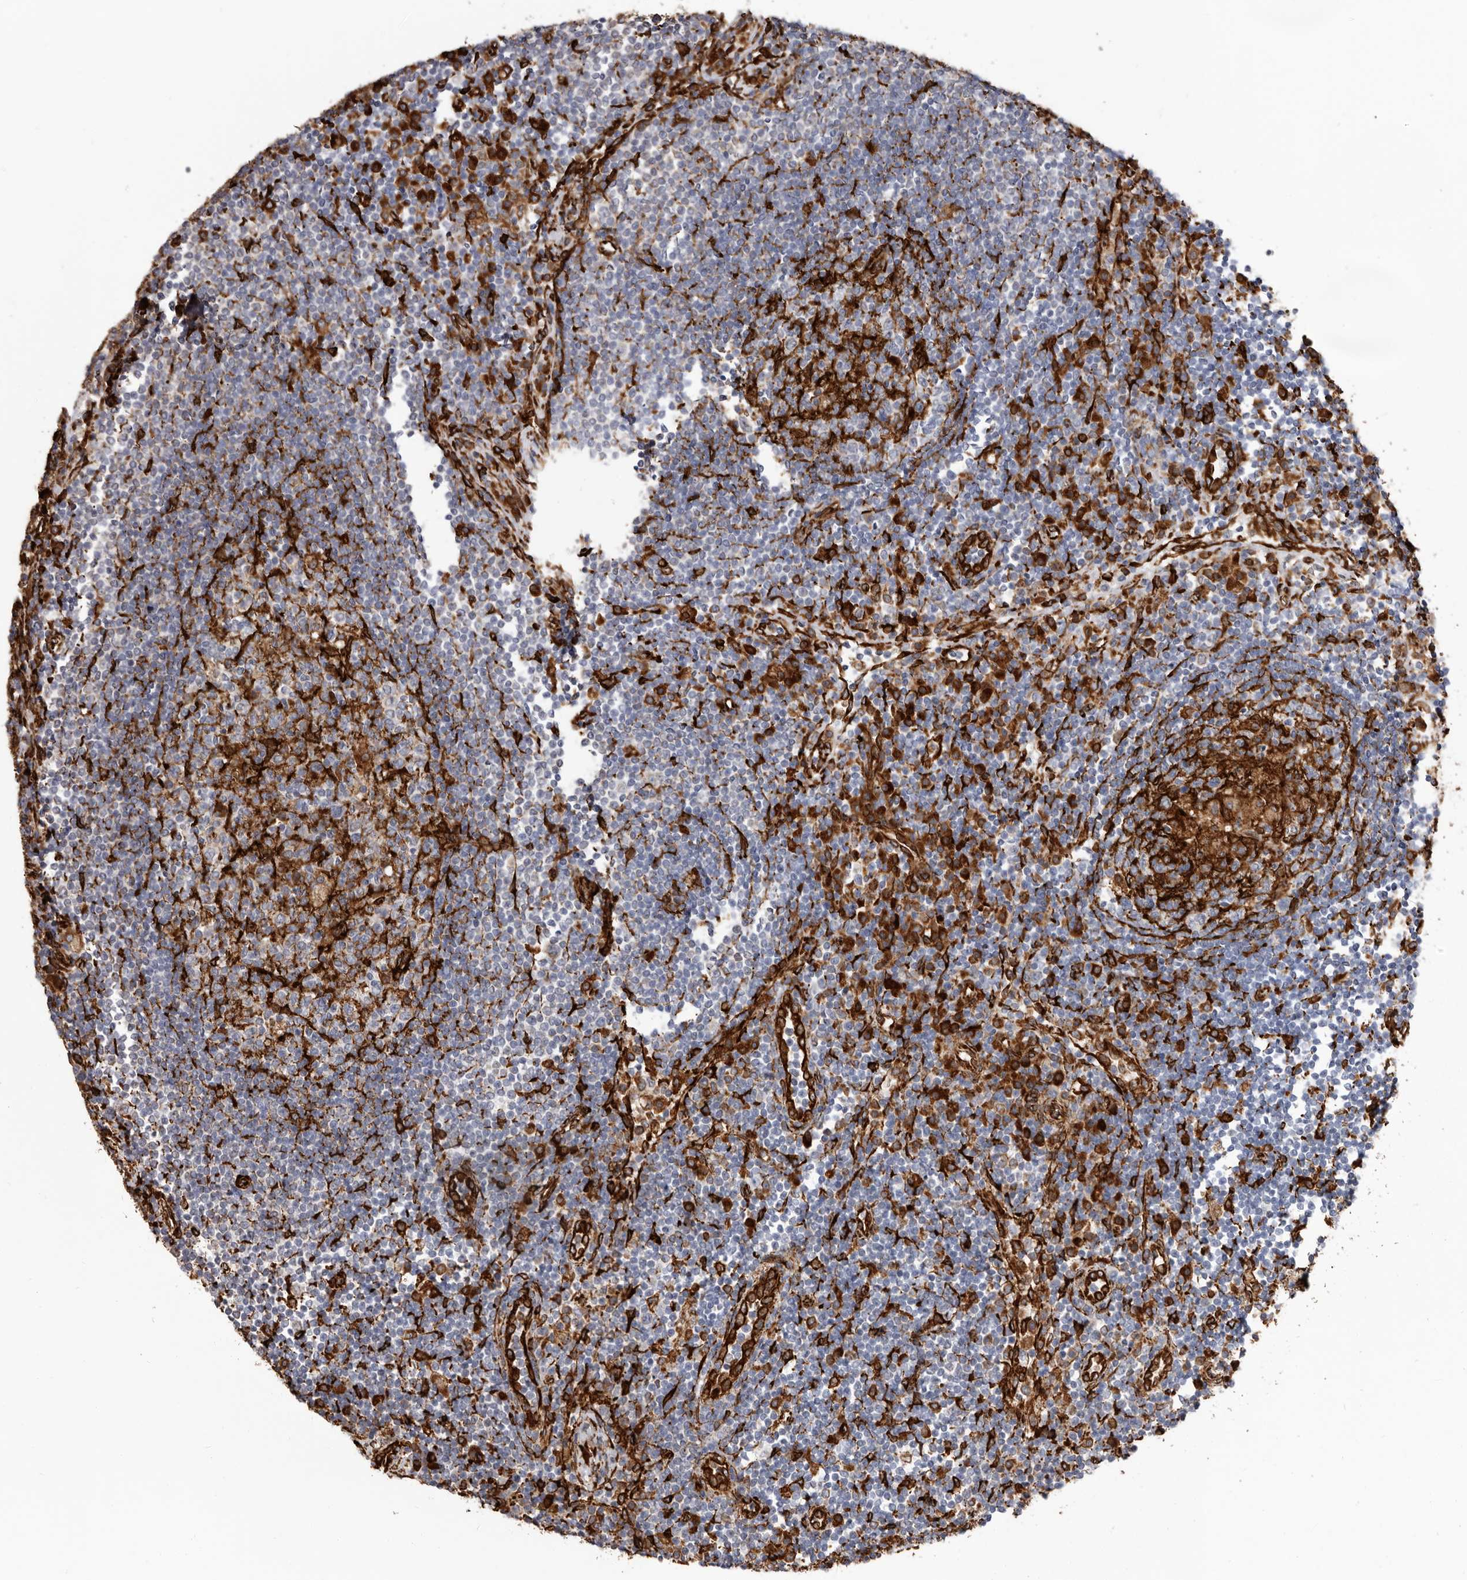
{"staining": {"intensity": "negative", "quantity": "none", "location": "none"}, "tissue": "lymph node", "cell_type": "Germinal center cells", "image_type": "normal", "snomed": [{"axis": "morphology", "description": "Normal tissue, NOS"}, {"axis": "topography", "description": "Lymph node"}], "caption": "Immunohistochemistry micrograph of normal lymph node: lymph node stained with DAB displays no significant protein positivity in germinal center cells.", "gene": "SEMA3E", "patient": {"sex": "female", "age": 53}}